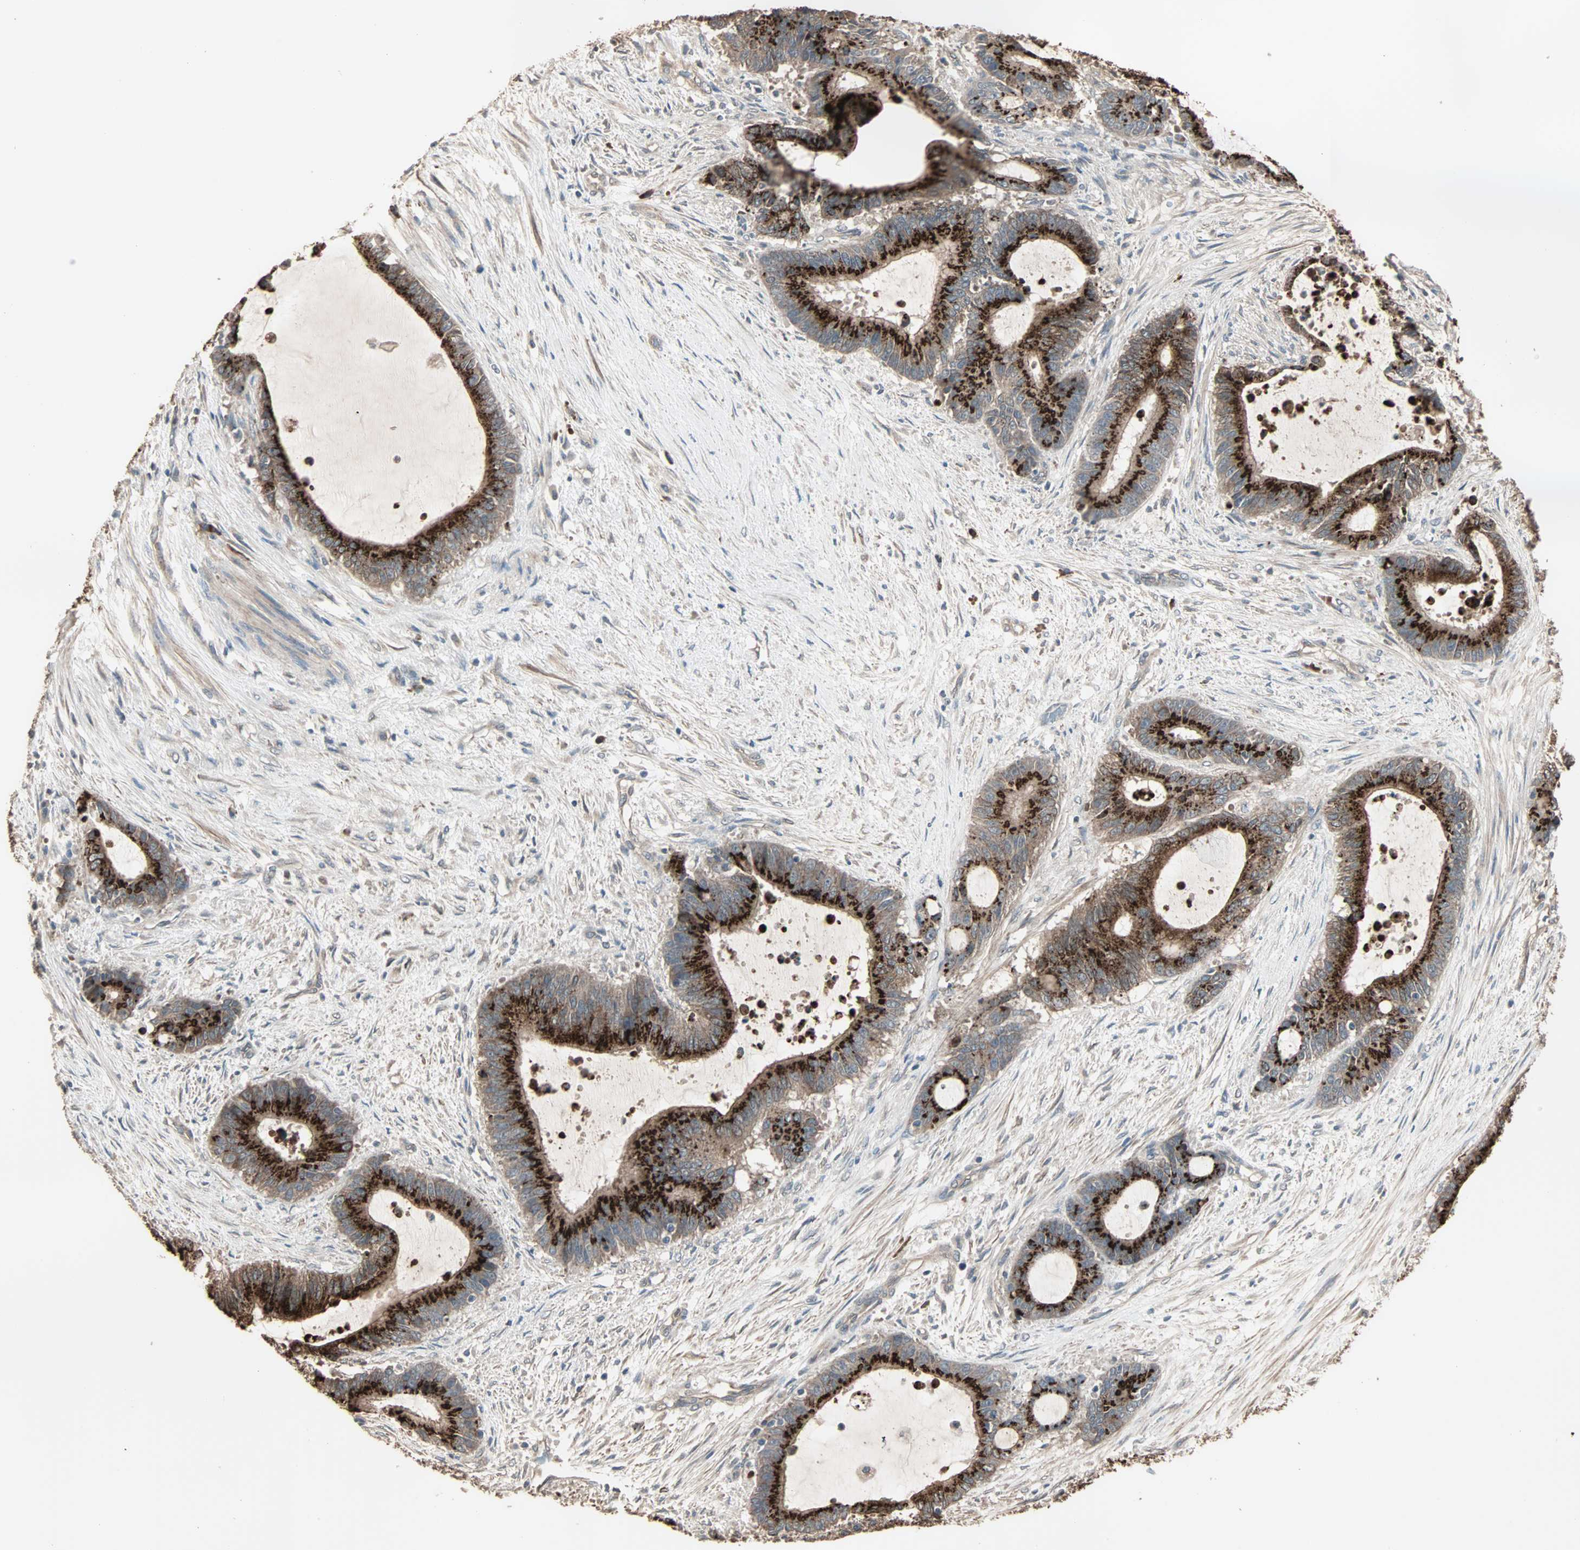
{"staining": {"intensity": "strong", "quantity": ">75%", "location": "cytoplasmic/membranous"}, "tissue": "liver cancer", "cell_type": "Tumor cells", "image_type": "cancer", "snomed": [{"axis": "morphology", "description": "Cholangiocarcinoma"}, {"axis": "topography", "description": "Liver"}], "caption": "This is a histology image of immunohistochemistry (IHC) staining of liver cancer (cholangiocarcinoma), which shows strong staining in the cytoplasmic/membranous of tumor cells.", "gene": "GALNT3", "patient": {"sex": "female", "age": 73}}